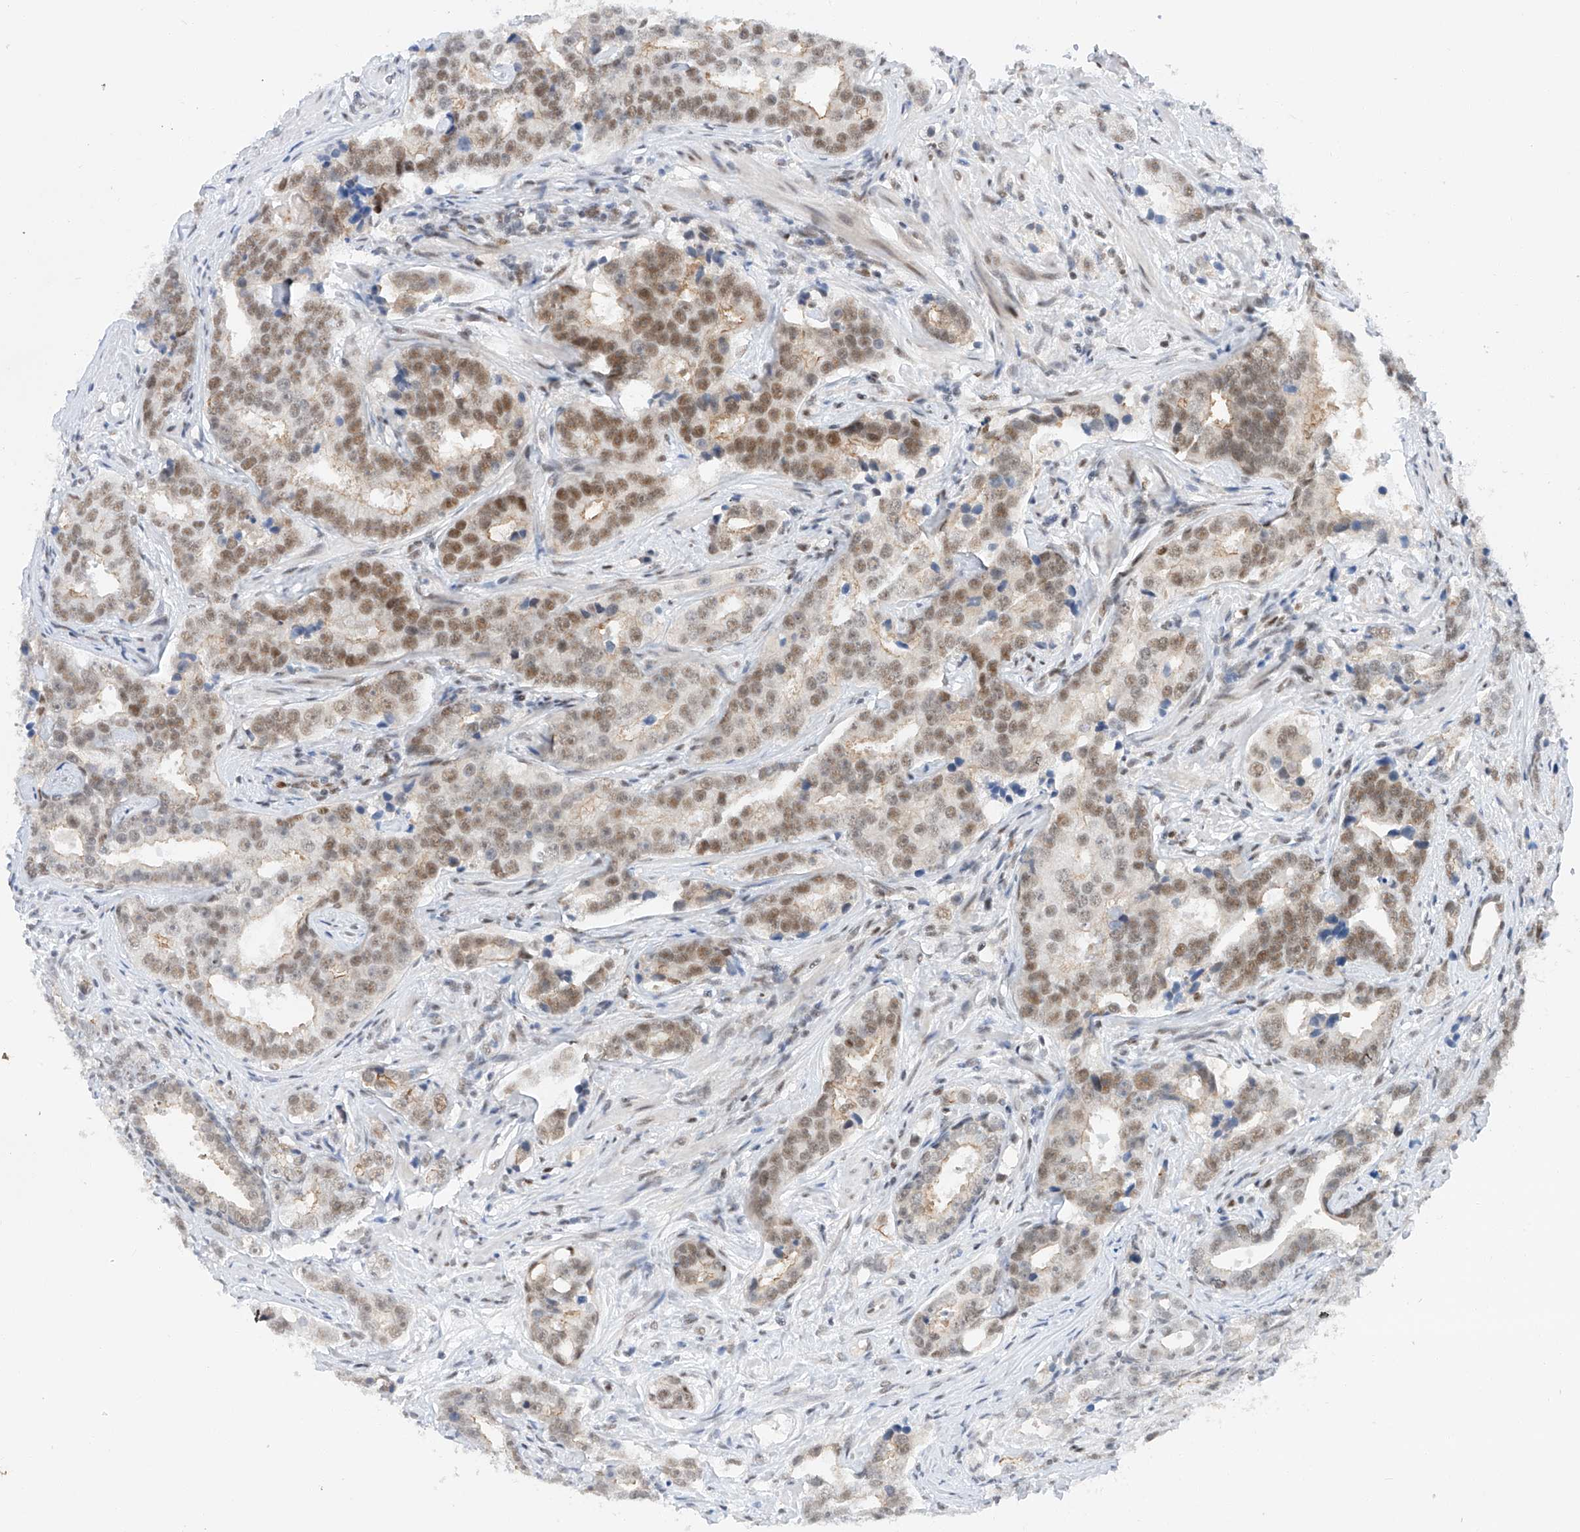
{"staining": {"intensity": "moderate", "quantity": ">75%", "location": "nuclear"}, "tissue": "prostate cancer", "cell_type": "Tumor cells", "image_type": "cancer", "snomed": [{"axis": "morphology", "description": "Adenocarcinoma, High grade"}, {"axis": "topography", "description": "Prostate"}], "caption": "Protein expression analysis of human high-grade adenocarcinoma (prostate) reveals moderate nuclear staining in approximately >75% of tumor cells.", "gene": "POGK", "patient": {"sex": "male", "age": 62}}